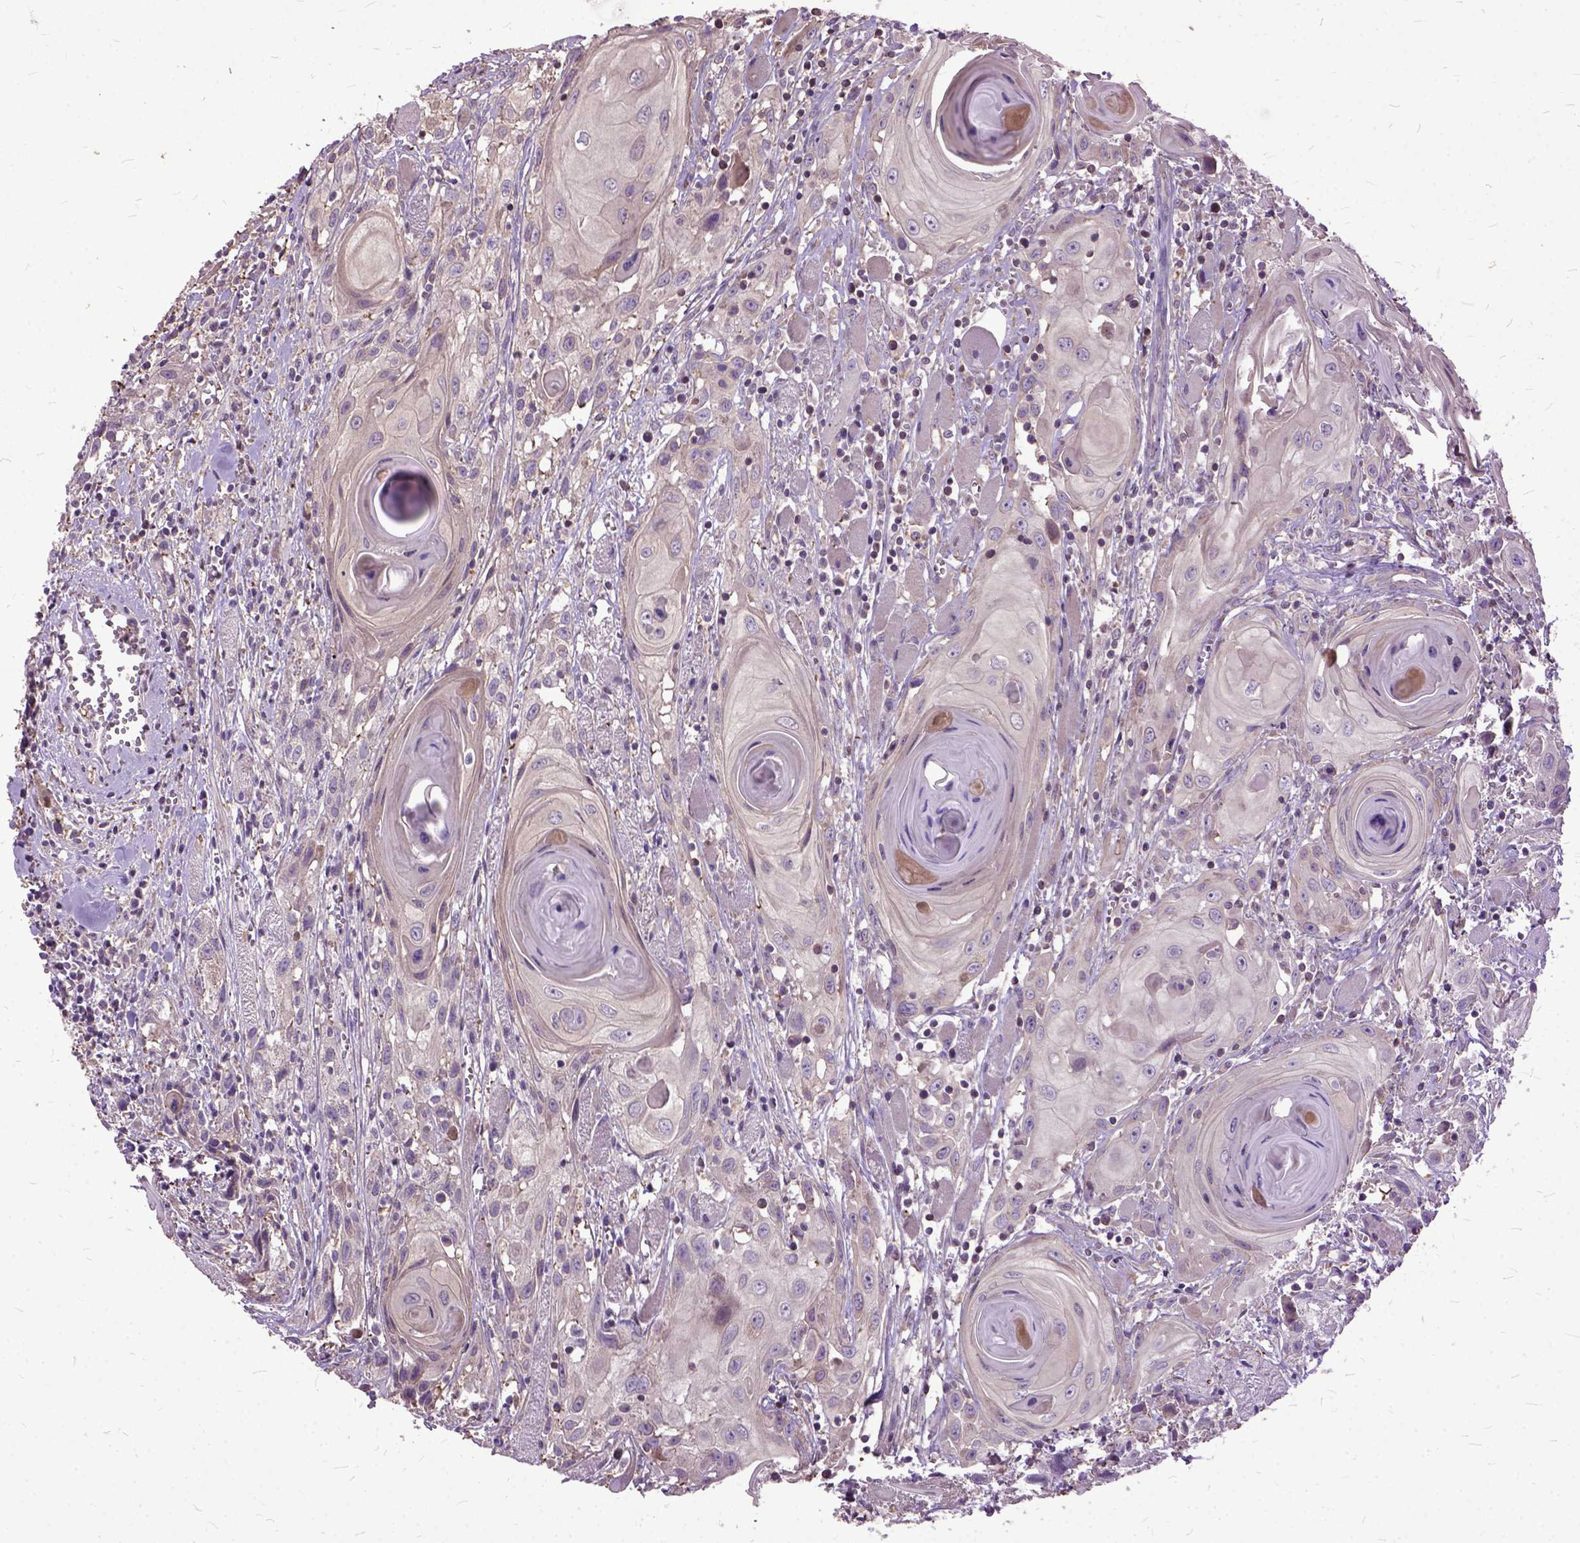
{"staining": {"intensity": "negative", "quantity": "none", "location": "none"}, "tissue": "head and neck cancer", "cell_type": "Tumor cells", "image_type": "cancer", "snomed": [{"axis": "morphology", "description": "Squamous cell carcinoma, NOS"}, {"axis": "topography", "description": "Head-Neck"}], "caption": "Tumor cells are negative for brown protein staining in squamous cell carcinoma (head and neck).", "gene": "AREG", "patient": {"sex": "female", "age": 80}}